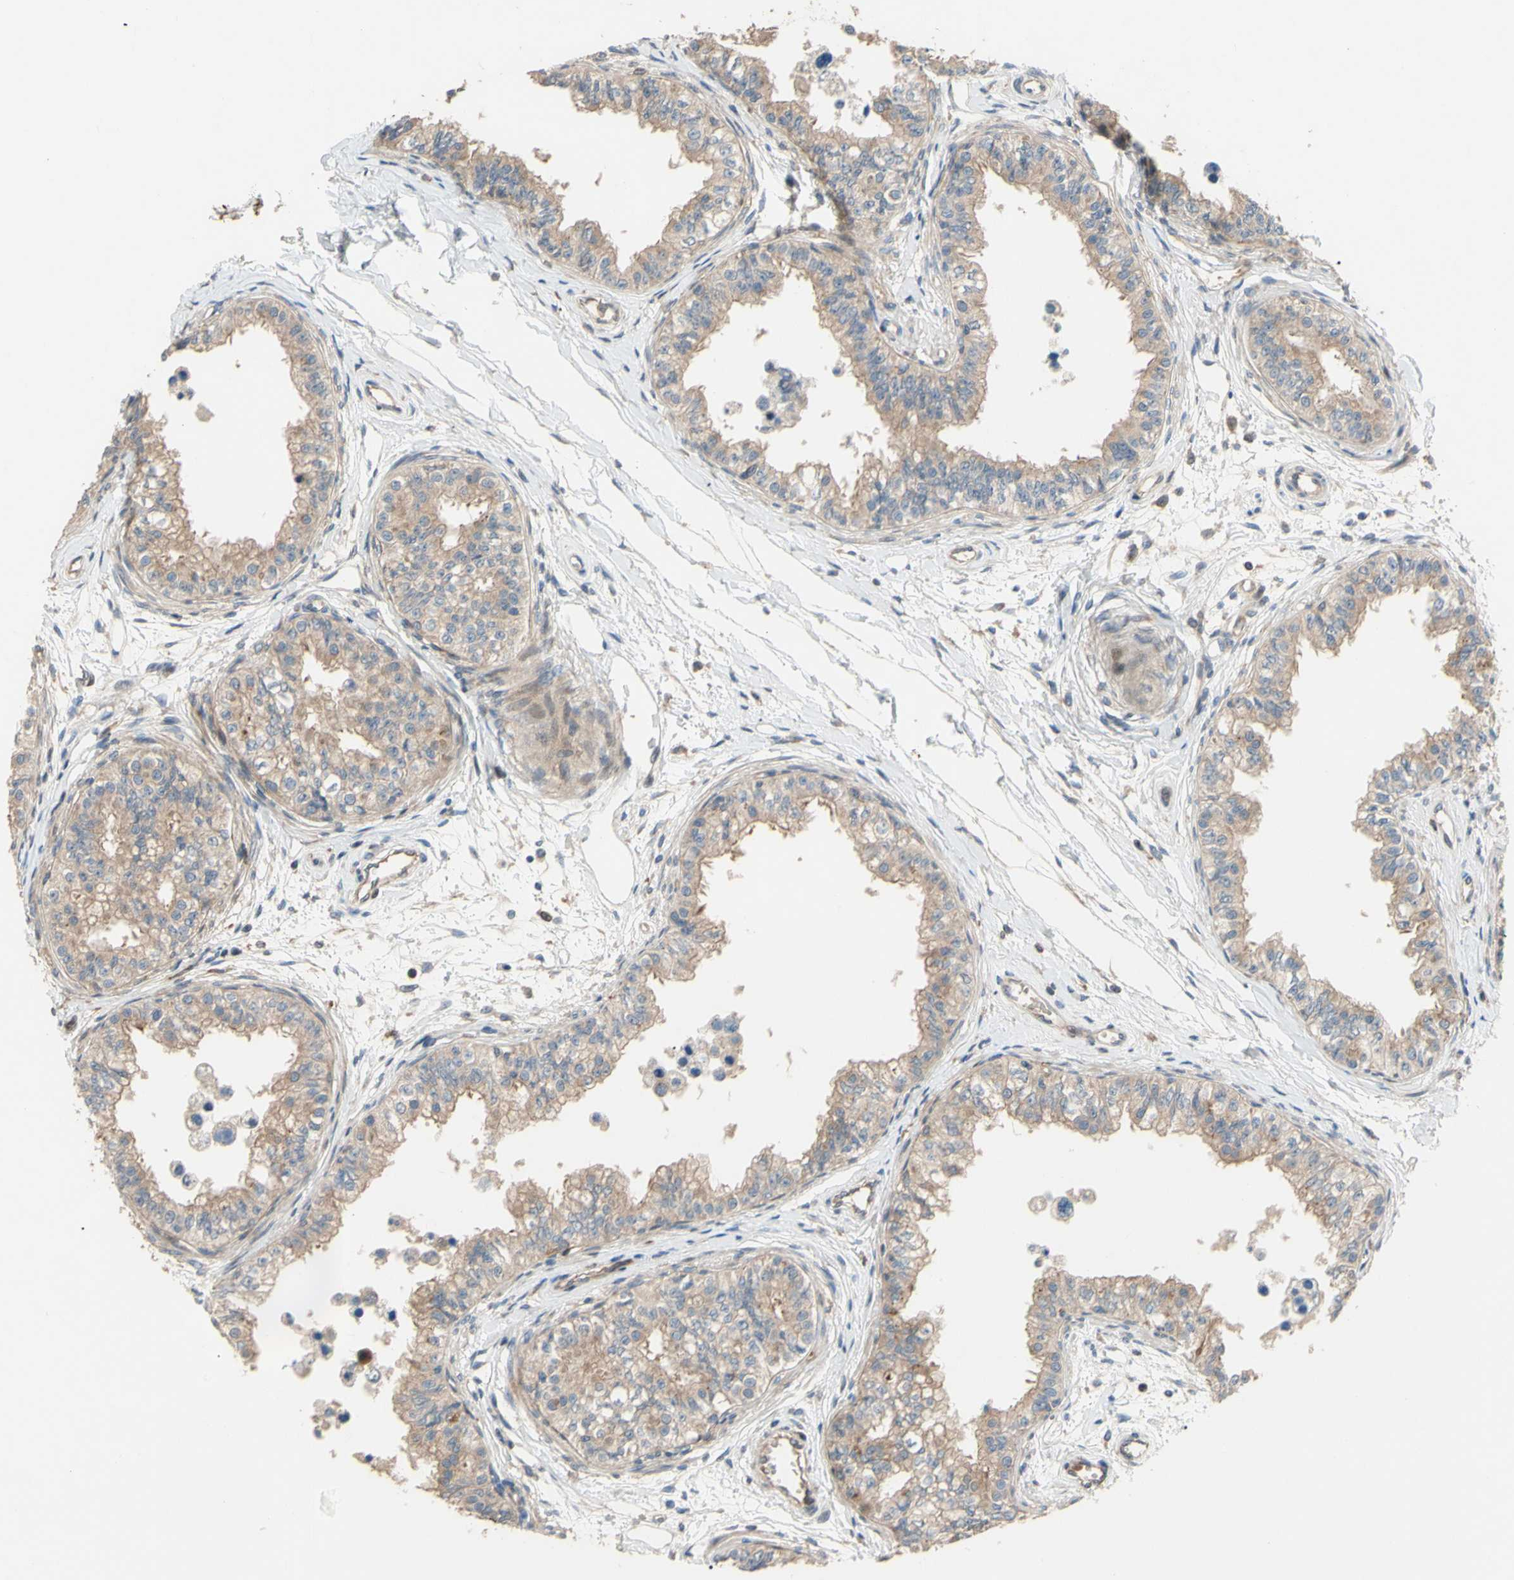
{"staining": {"intensity": "moderate", "quantity": ">75%", "location": "cytoplasmic/membranous"}, "tissue": "epididymis", "cell_type": "Glandular cells", "image_type": "normal", "snomed": [{"axis": "morphology", "description": "Normal tissue, NOS"}, {"axis": "morphology", "description": "Adenocarcinoma, metastatic, NOS"}, {"axis": "topography", "description": "Testis"}, {"axis": "topography", "description": "Epididymis"}], "caption": "Immunohistochemistry (IHC) (DAB) staining of normal epididymis reveals moderate cytoplasmic/membranous protein expression in about >75% of glandular cells.", "gene": "SPTLC1", "patient": {"sex": "male", "age": 26}}